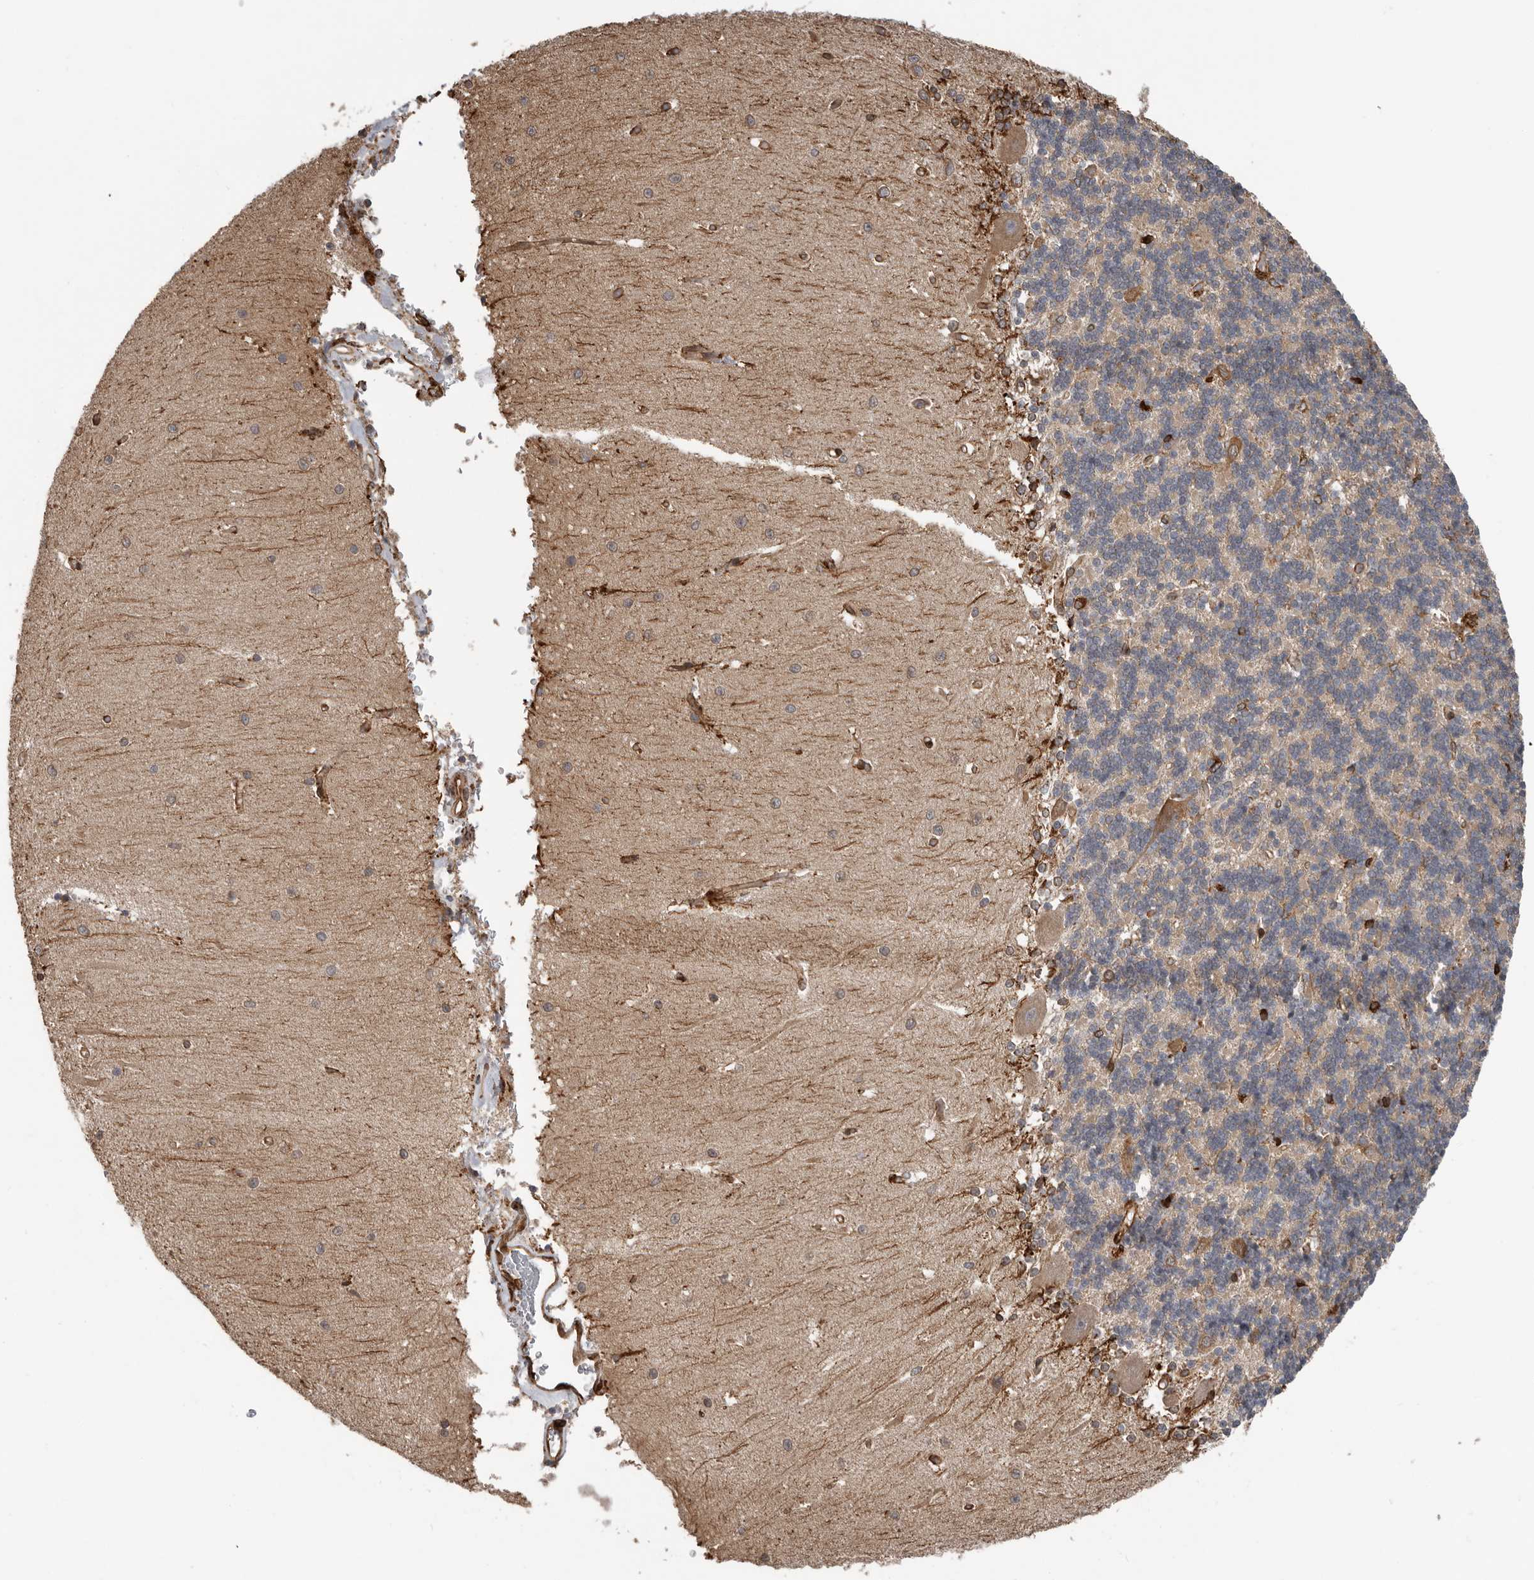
{"staining": {"intensity": "weak", "quantity": "25%-75%", "location": "cytoplasmic/membranous"}, "tissue": "cerebellum", "cell_type": "Cells in granular layer", "image_type": "normal", "snomed": [{"axis": "morphology", "description": "Normal tissue, NOS"}, {"axis": "topography", "description": "Cerebellum"}], "caption": "Cerebellum stained for a protein (brown) demonstrates weak cytoplasmic/membranous positive staining in approximately 25%-75% of cells in granular layer.", "gene": "CEP350", "patient": {"sex": "male", "age": 37}}